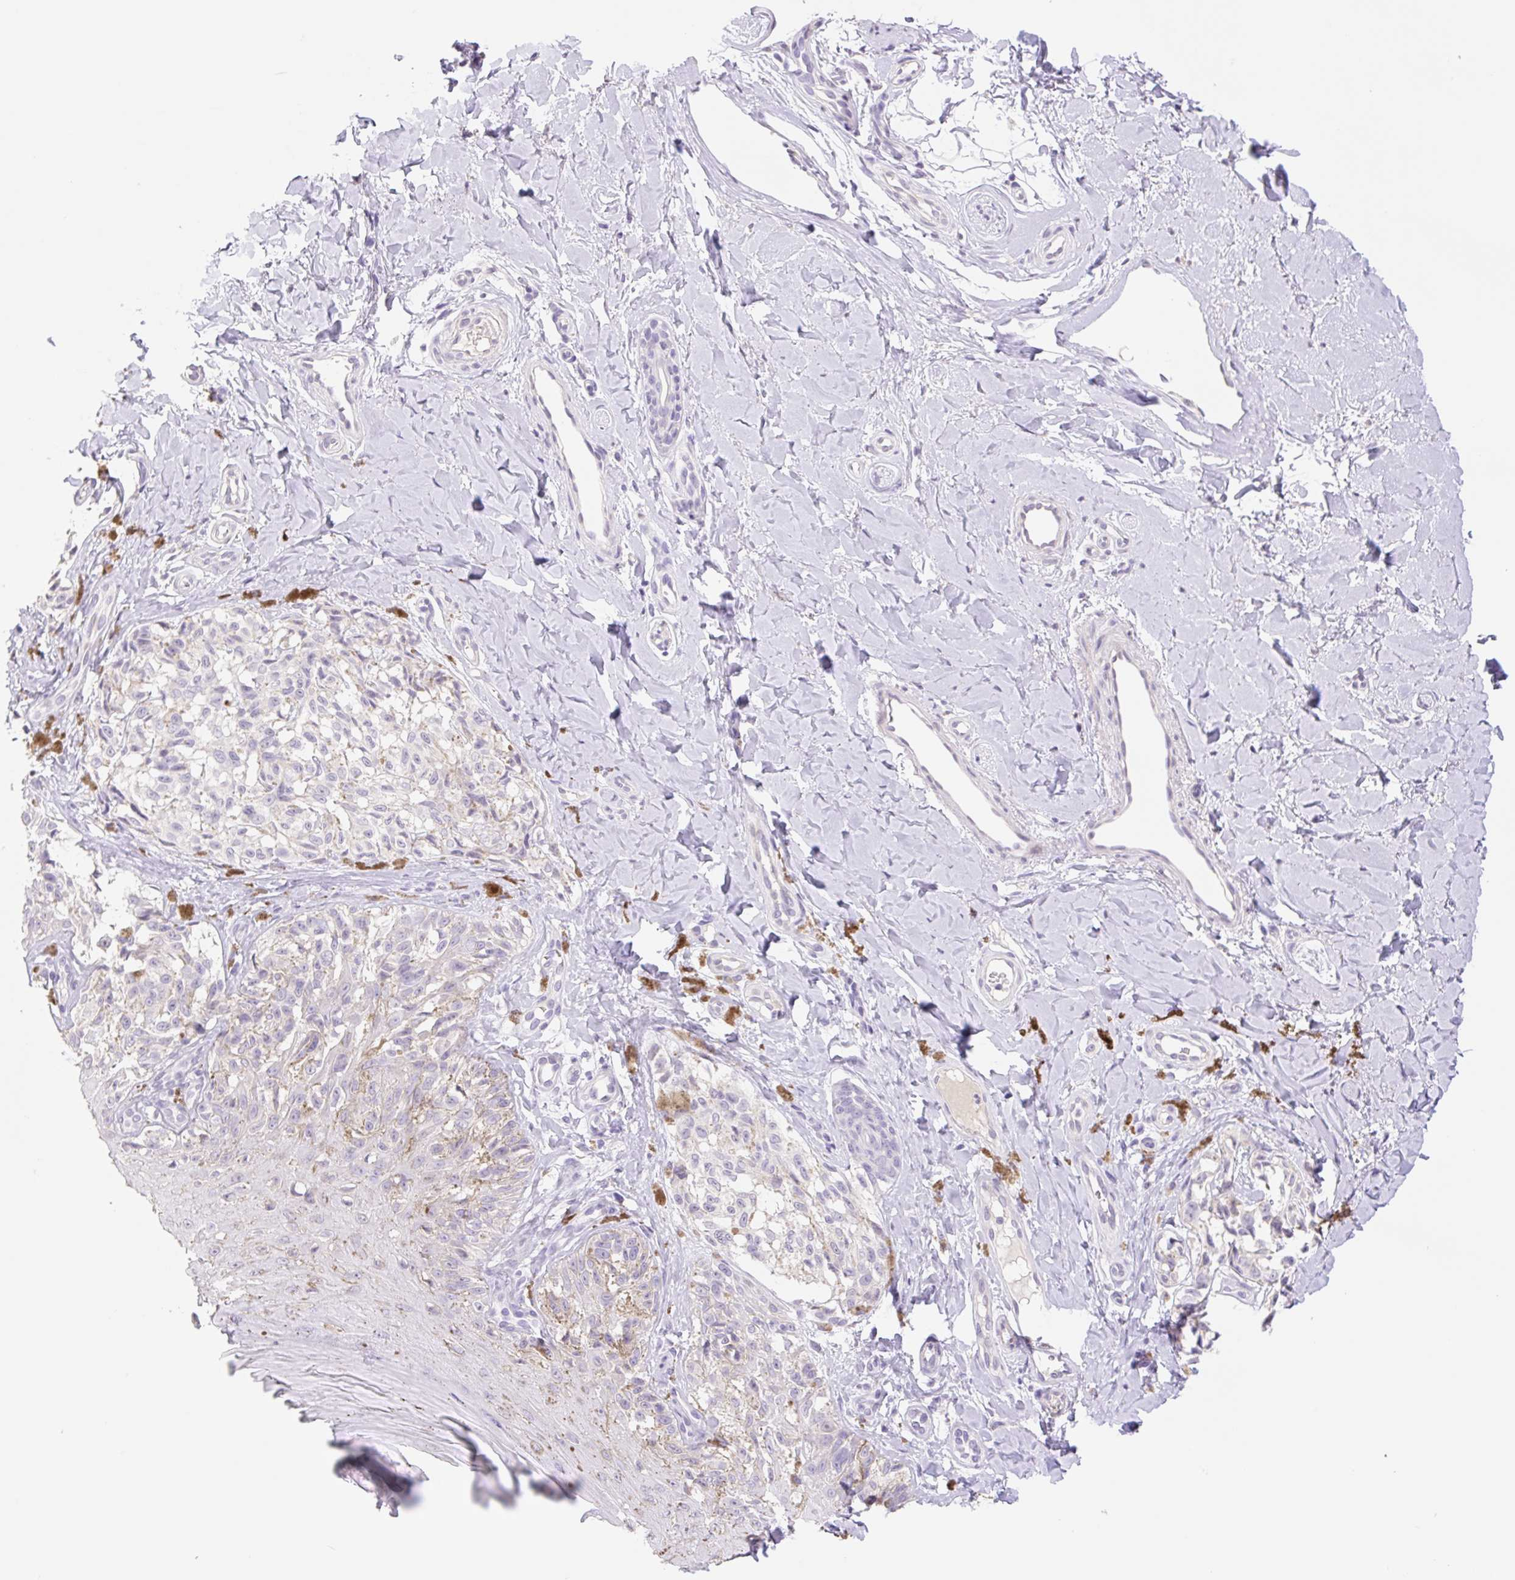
{"staining": {"intensity": "negative", "quantity": "none", "location": "none"}, "tissue": "melanoma", "cell_type": "Tumor cells", "image_type": "cancer", "snomed": [{"axis": "morphology", "description": "Malignant melanoma, NOS"}, {"axis": "topography", "description": "Skin"}], "caption": "This is an immunohistochemistry micrograph of malignant melanoma. There is no expression in tumor cells.", "gene": "HCRTR2", "patient": {"sex": "female", "age": 65}}